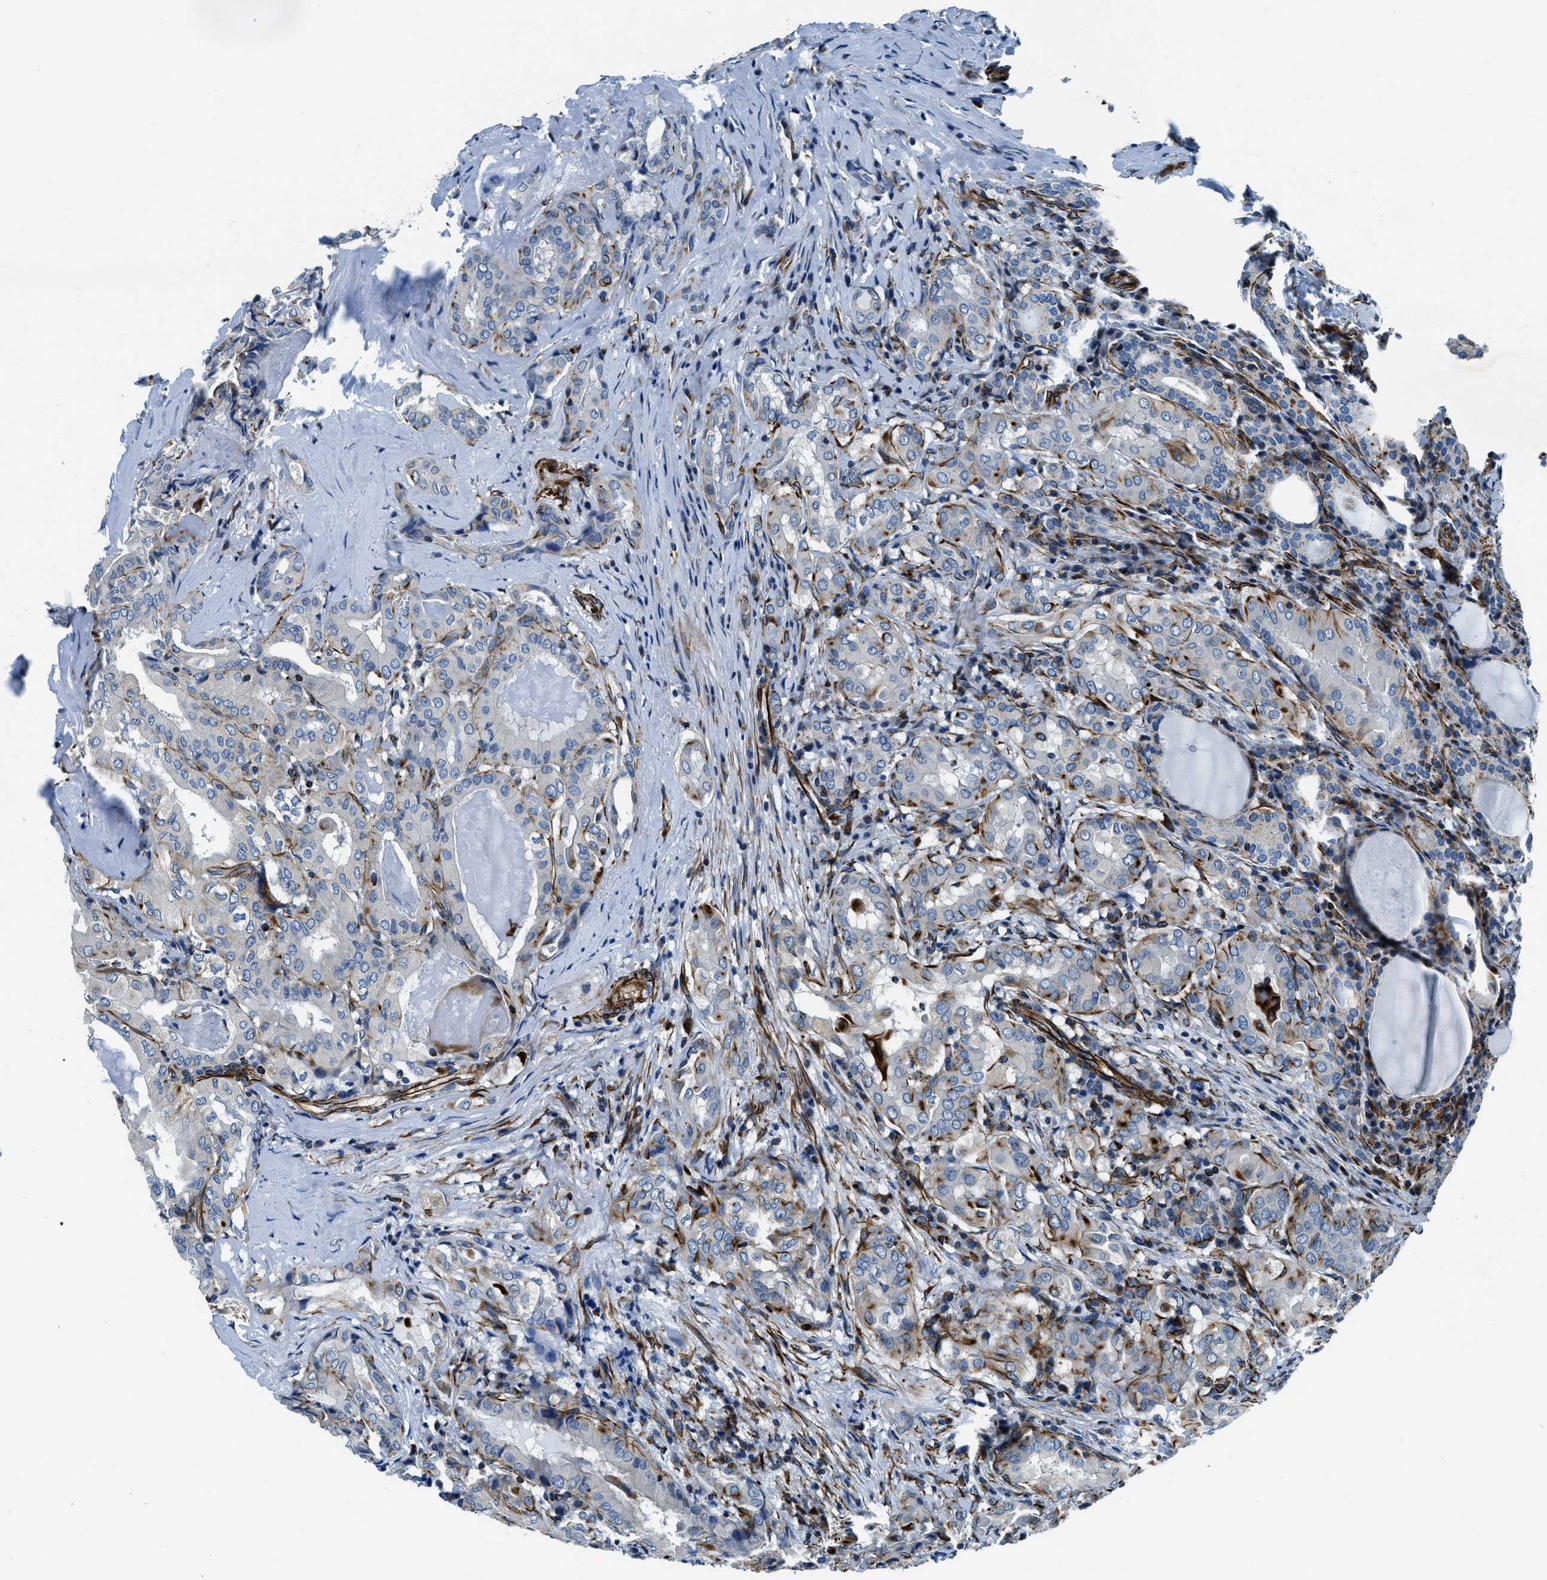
{"staining": {"intensity": "moderate", "quantity": "<25%", "location": "cytoplasmic/membranous"}, "tissue": "thyroid cancer", "cell_type": "Tumor cells", "image_type": "cancer", "snomed": [{"axis": "morphology", "description": "Papillary adenocarcinoma, NOS"}, {"axis": "topography", "description": "Thyroid gland"}], "caption": "Immunohistochemical staining of papillary adenocarcinoma (thyroid) demonstrates low levels of moderate cytoplasmic/membranous protein expression in about <25% of tumor cells. (Brightfield microscopy of DAB IHC at high magnification).", "gene": "GNS", "patient": {"sex": "female", "age": 42}}